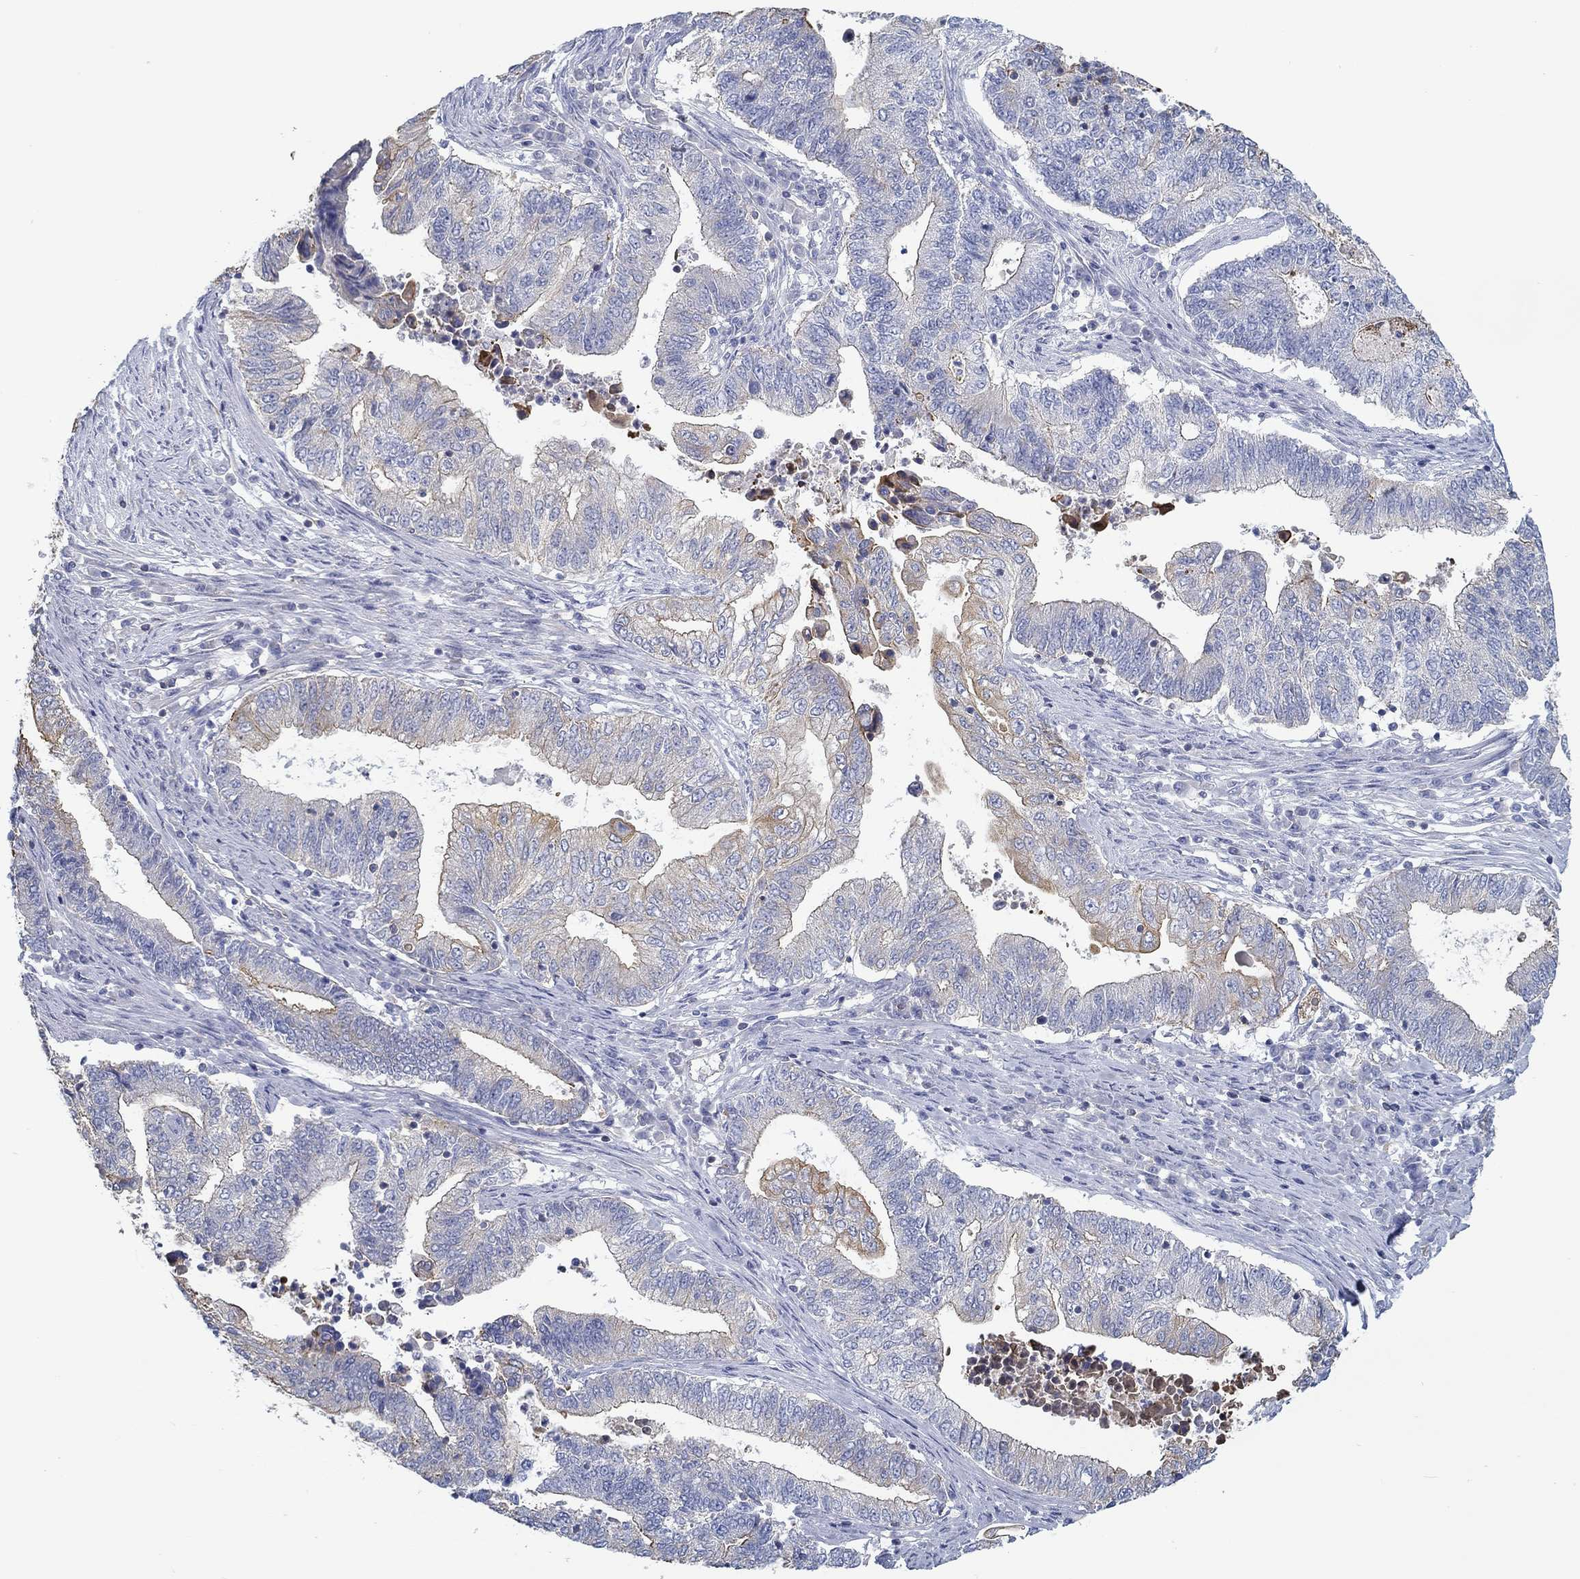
{"staining": {"intensity": "moderate", "quantity": "<25%", "location": "cytoplasmic/membranous"}, "tissue": "endometrial cancer", "cell_type": "Tumor cells", "image_type": "cancer", "snomed": [{"axis": "morphology", "description": "Adenocarcinoma, NOS"}, {"axis": "topography", "description": "Uterus"}, {"axis": "topography", "description": "Endometrium"}], "caption": "A high-resolution image shows IHC staining of endometrial cancer (adenocarcinoma), which displays moderate cytoplasmic/membranous expression in about <25% of tumor cells. Using DAB (3,3'-diaminobenzidine) (brown) and hematoxylin (blue) stains, captured at high magnification using brightfield microscopy.", "gene": "BBOF1", "patient": {"sex": "female", "age": 54}}